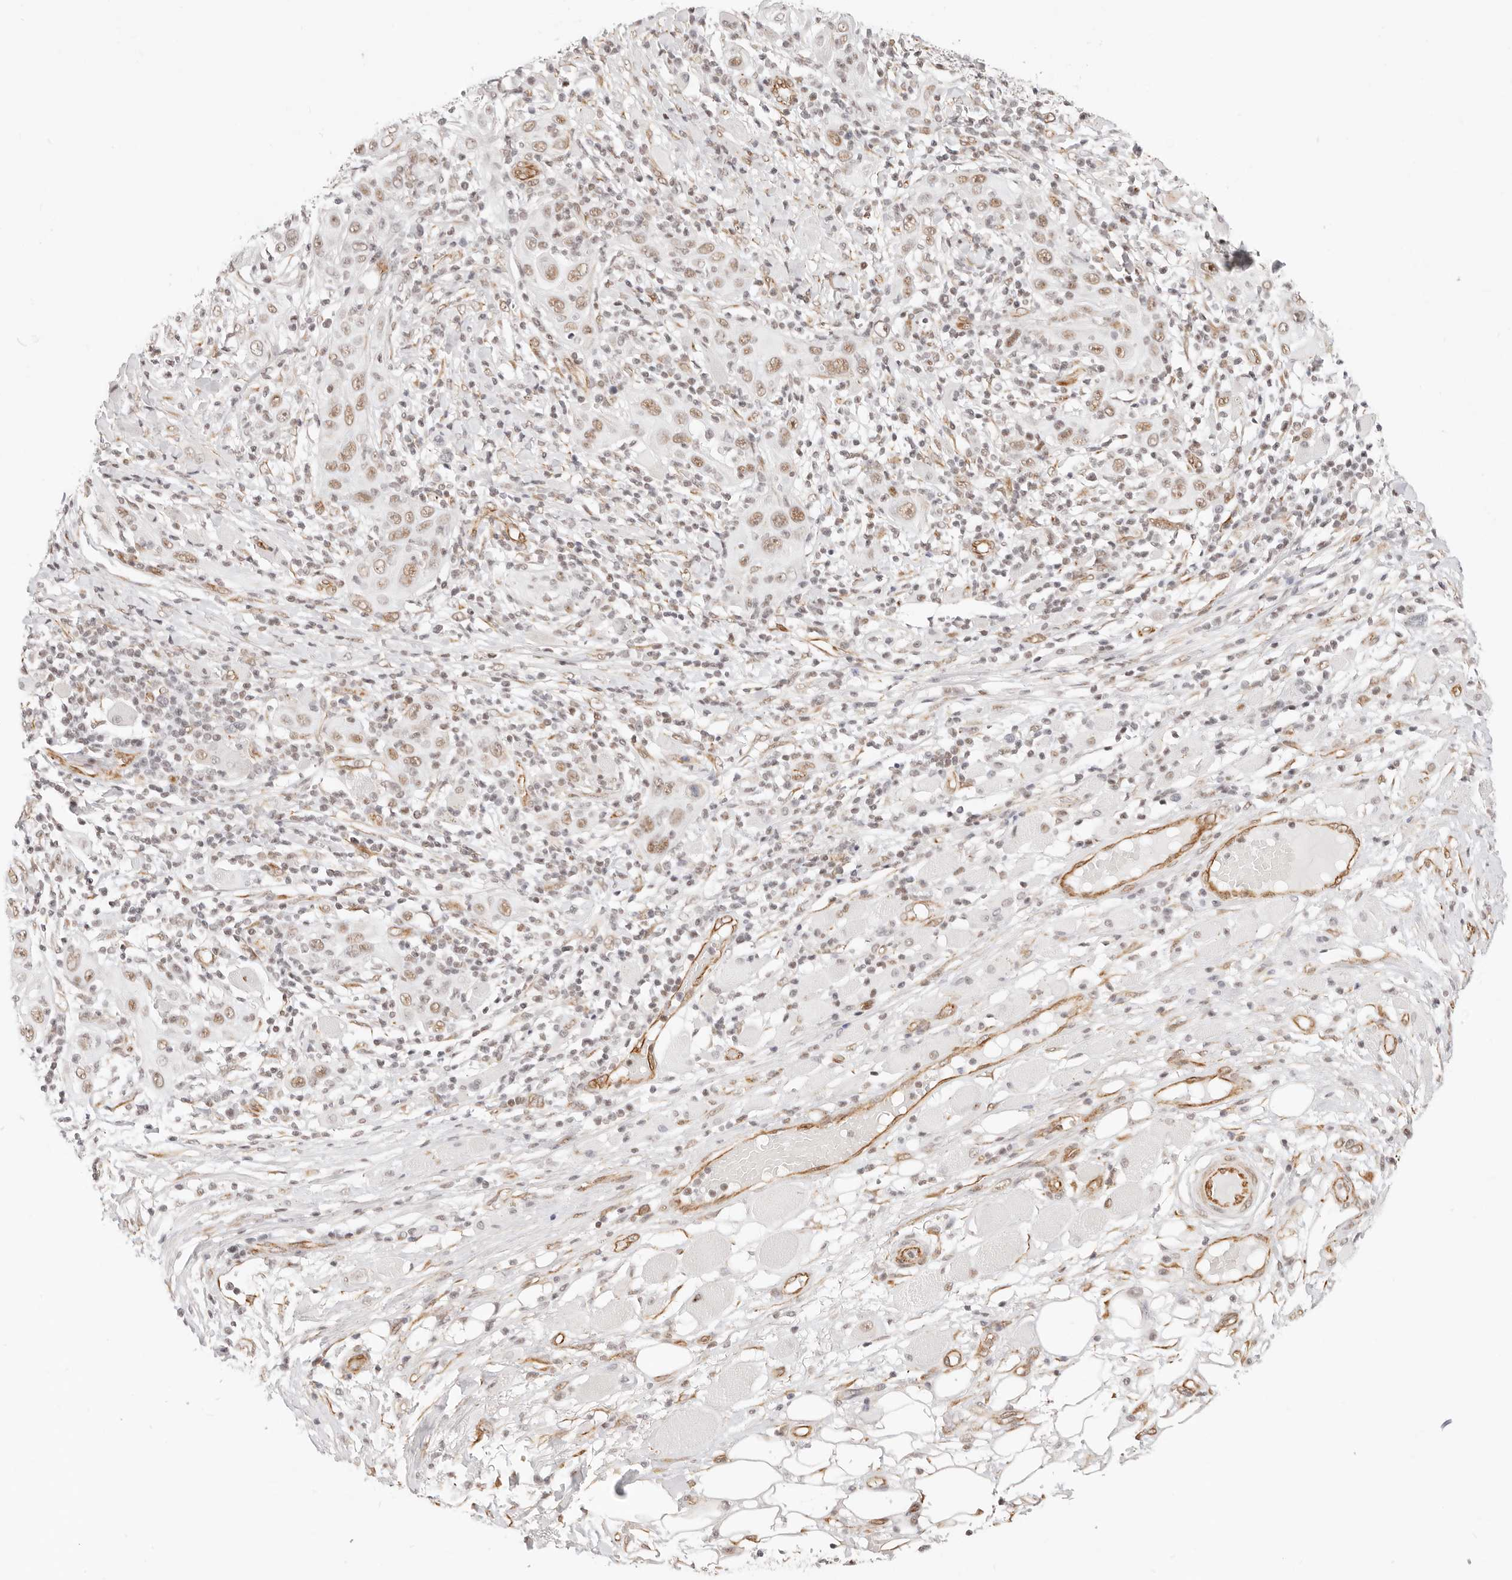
{"staining": {"intensity": "moderate", "quantity": ">75%", "location": "nuclear"}, "tissue": "skin cancer", "cell_type": "Tumor cells", "image_type": "cancer", "snomed": [{"axis": "morphology", "description": "Squamous cell carcinoma, NOS"}, {"axis": "topography", "description": "Skin"}], "caption": "Skin squamous cell carcinoma was stained to show a protein in brown. There is medium levels of moderate nuclear staining in approximately >75% of tumor cells.", "gene": "ZC3H11A", "patient": {"sex": "female", "age": 88}}